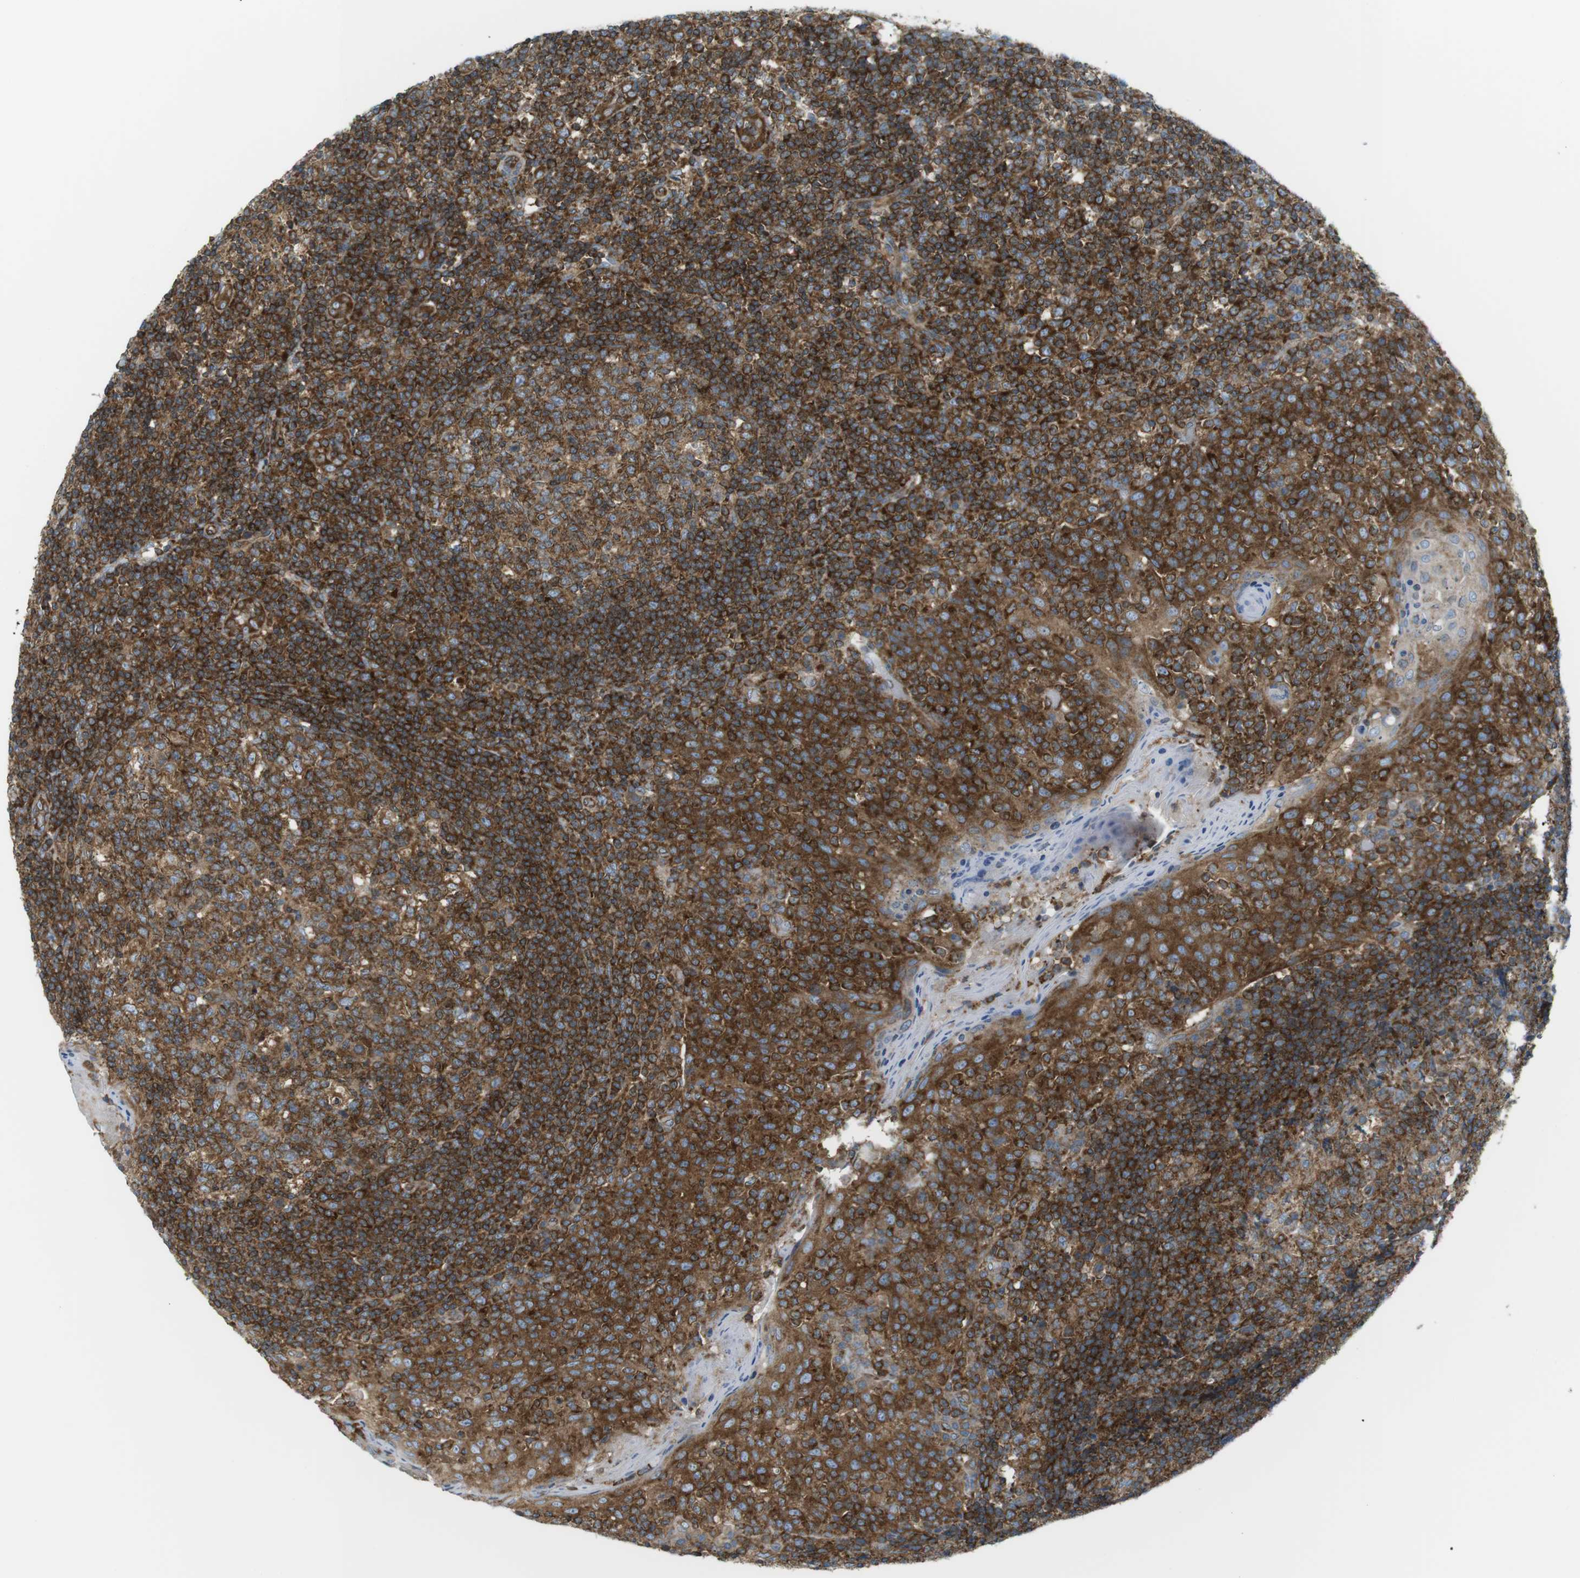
{"staining": {"intensity": "strong", "quantity": ">75%", "location": "cytoplasmic/membranous"}, "tissue": "tonsil", "cell_type": "Germinal center cells", "image_type": "normal", "snomed": [{"axis": "morphology", "description": "Normal tissue, NOS"}, {"axis": "topography", "description": "Tonsil"}], "caption": "Immunohistochemical staining of normal human tonsil shows >75% levels of strong cytoplasmic/membranous protein staining in about >75% of germinal center cells.", "gene": "FLII", "patient": {"sex": "female", "age": 19}}